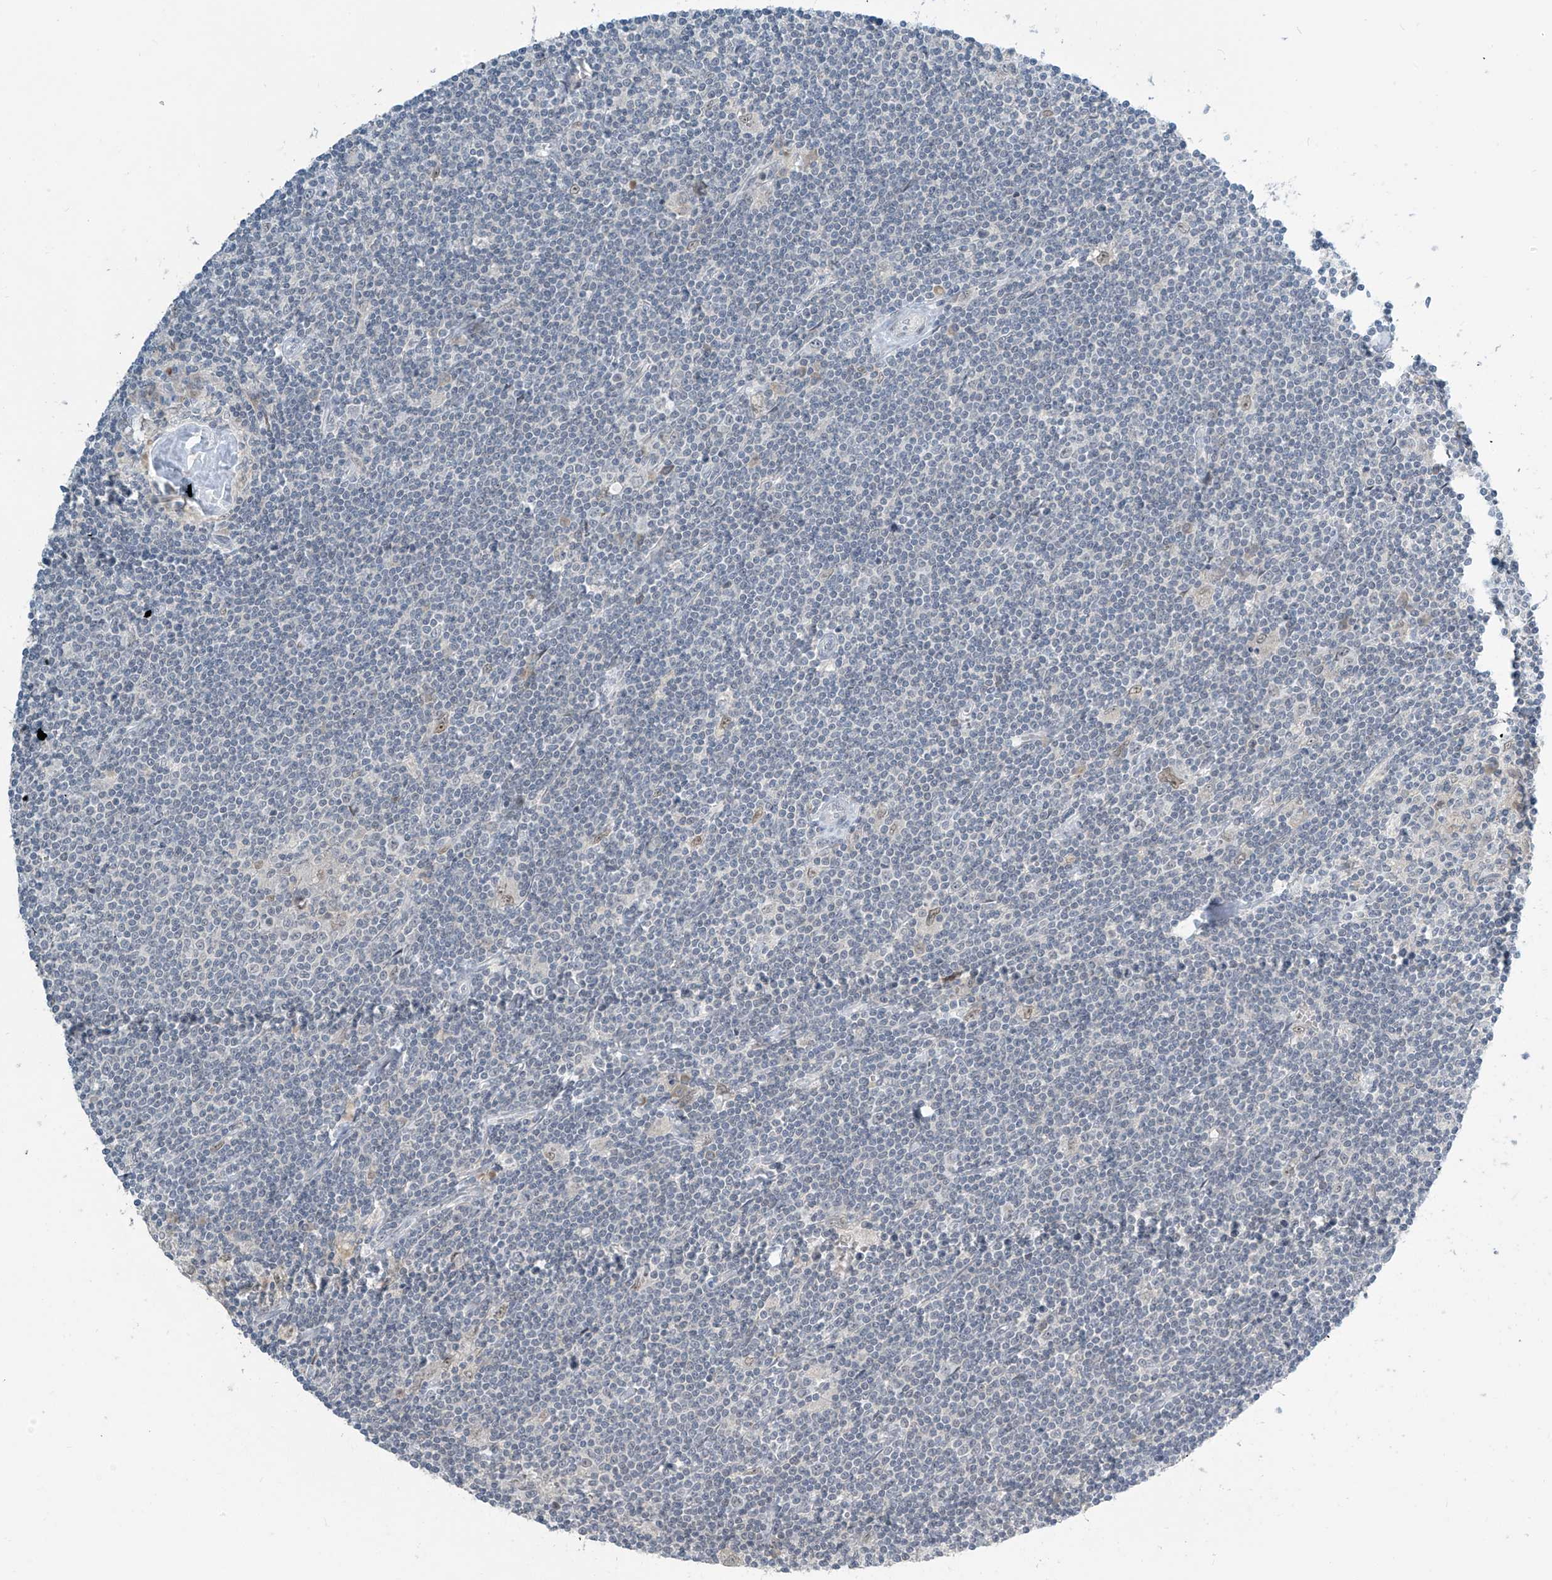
{"staining": {"intensity": "negative", "quantity": "none", "location": "none"}, "tissue": "lymphoma", "cell_type": "Tumor cells", "image_type": "cancer", "snomed": [{"axis": "morphology", "description": "Malignant lymphoma, non-Hodgkin's type, Low grade"}, {"axis": "topography", "description": "Spleen"}], "caption": "Lymphoma stained for a protein using IHC reveals no expression tumor cells.", "gene": "METAP1D", "patient": {"sex": "male", "age": 76}}